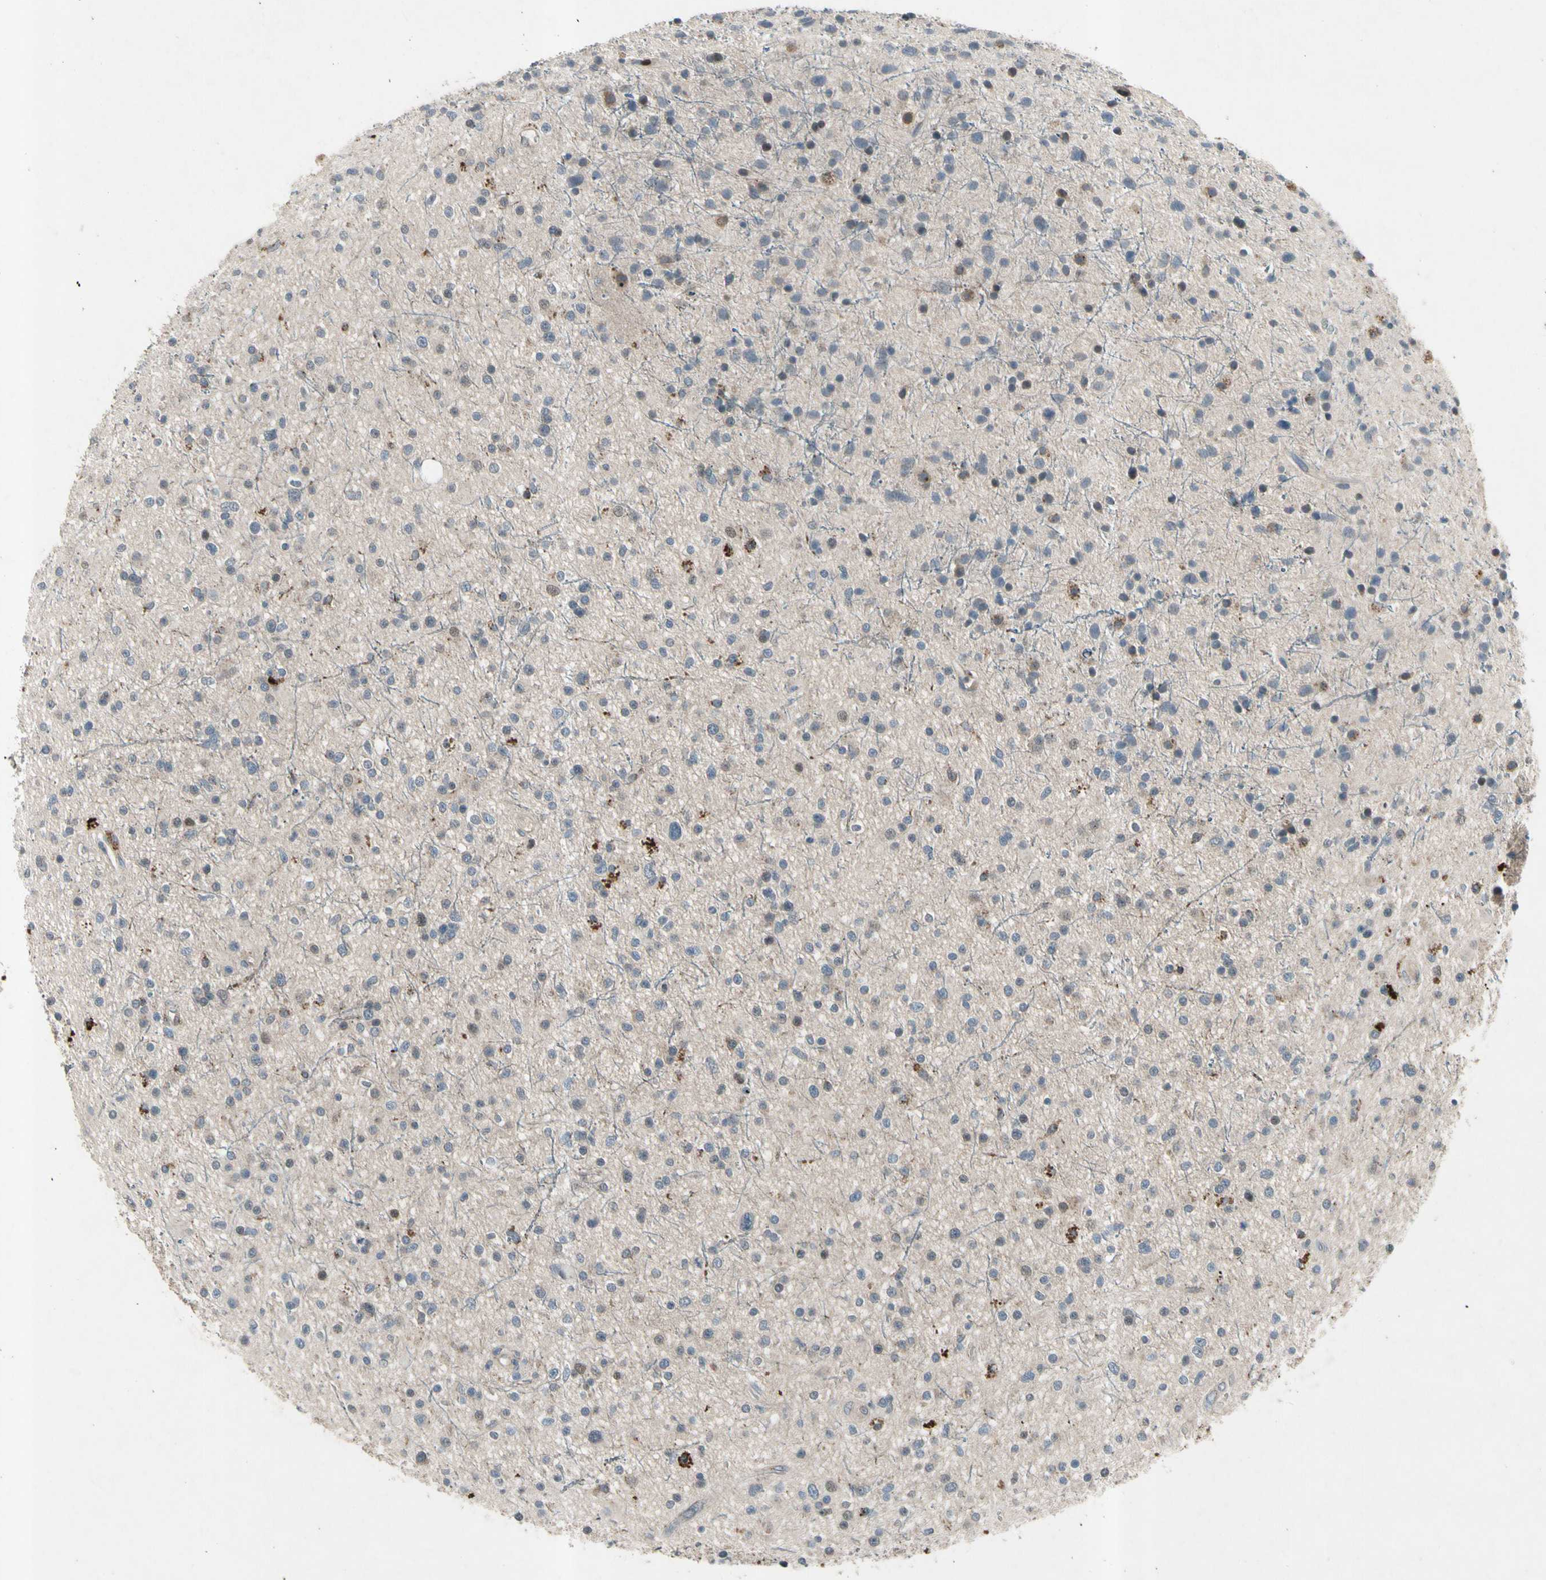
{"staining": {"intensity": "moderate", "quantity": "<25%", "location": "cytoplasmic/membranous"}, "tissue": "glioma", "cell_type": "Tumor cells", "image_type": "cancer", "snomed": [{"axis": "morphology", "description": "Glioma, malignant, High grade"}, {"axis": "topography", "description": "Brain"}], "caption": "Human glioma stained with a protein marker displays moderate staining in tumor cells.", "gene": "NMI", "patient": {"sex": "male", "age": 33}}